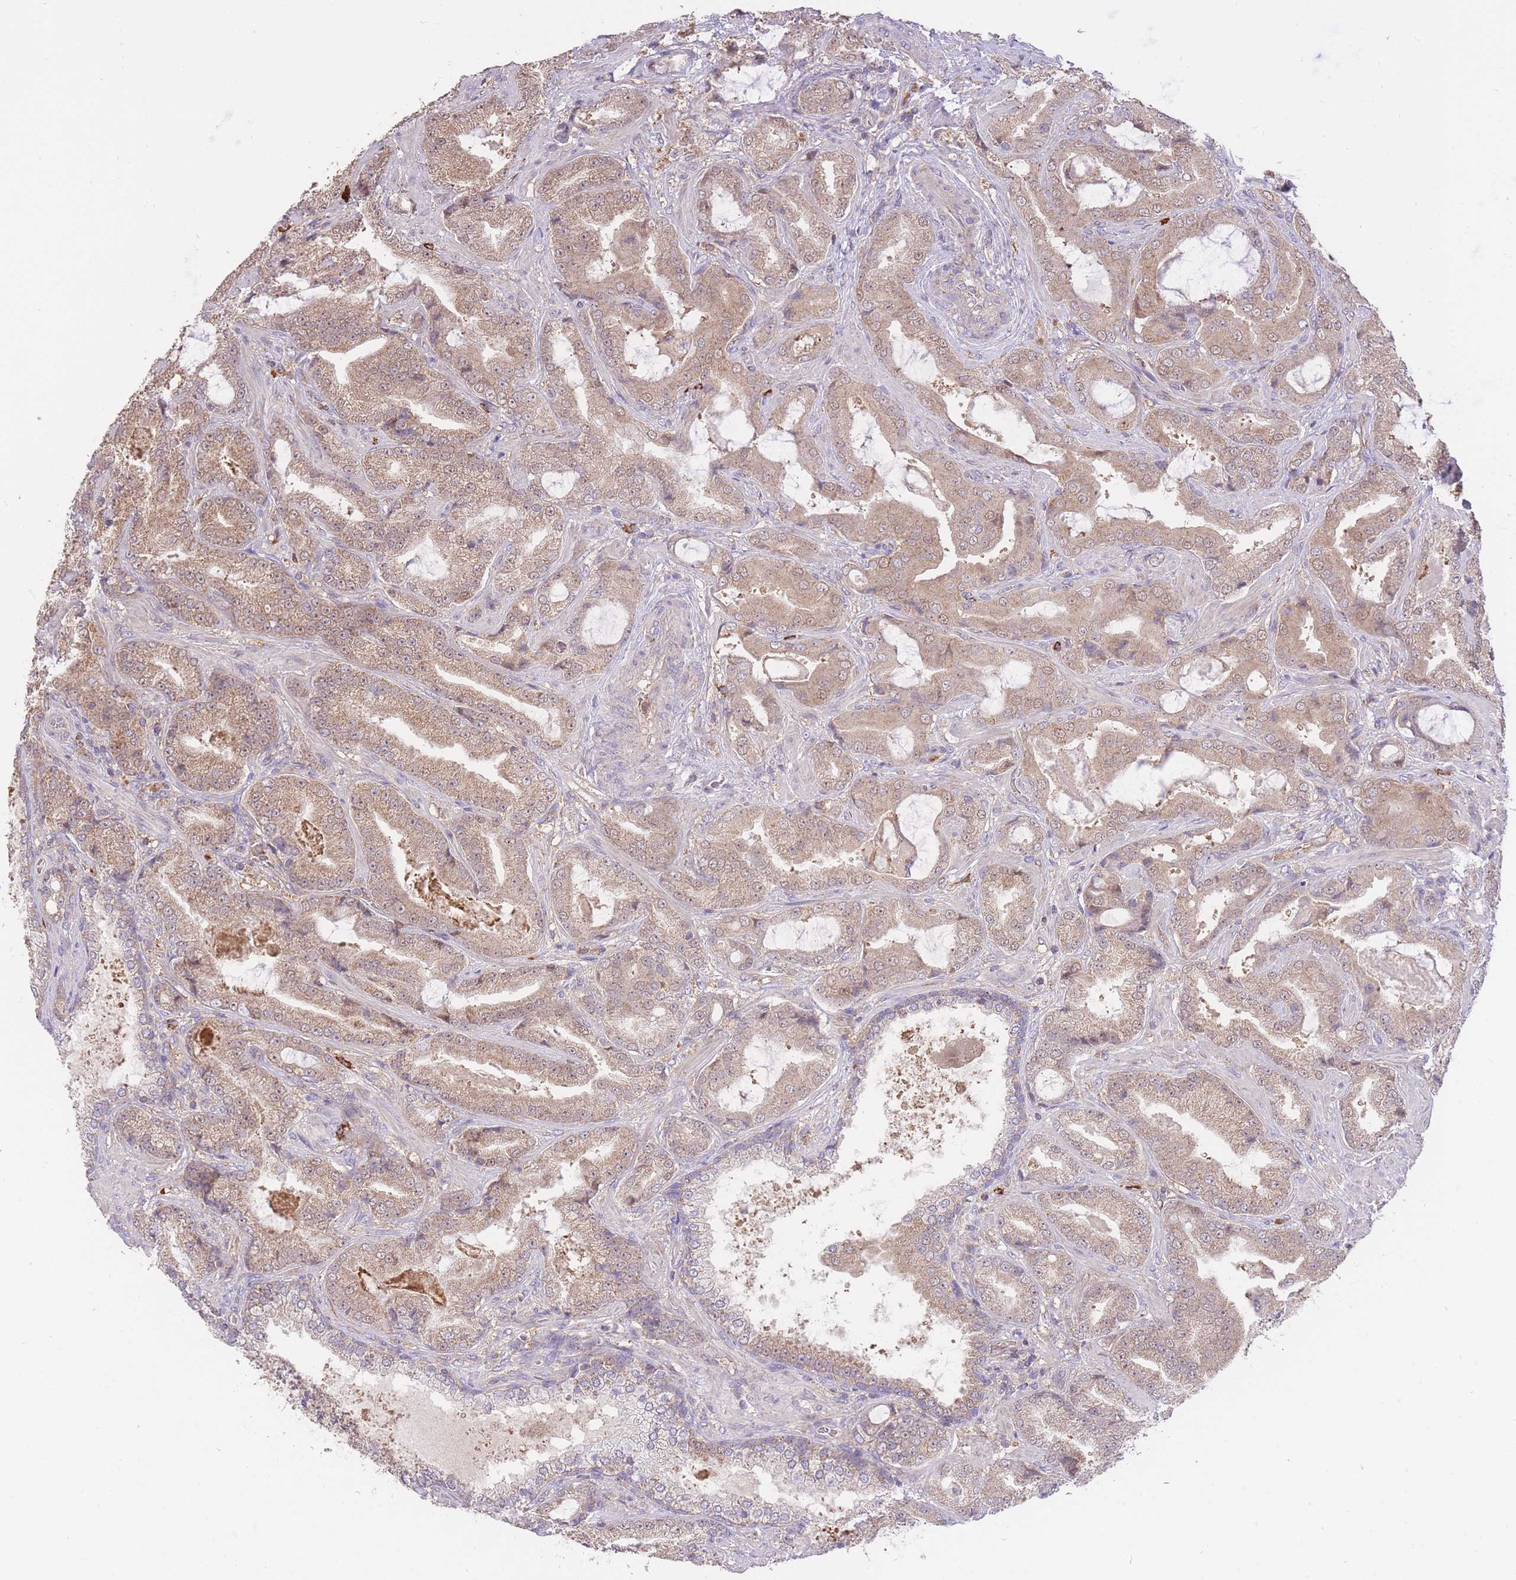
{"staining": {"intensity": "moderate", "quantity": ">75%", "location": "cytoplasmic/membranous"}, "tissue": "prostate cancer", "cell_type": "Tumor cells", "image_type": "cancer", "snomed": [{"axis": "morphology", "description": "Adenocarcinoma, High grade"}, {"axis": "topography", "description": "Prostate"}], "caption": "Approximately >75% of tumor cells in prostate cancer (adenocarcinoma (high-grade)) reveal moderate cytoplasmic/membranous protein expression as visualized by brown immunohistochemical staining.", "gene": "PREP", "patient": {"sex": "male", "age": 68}}